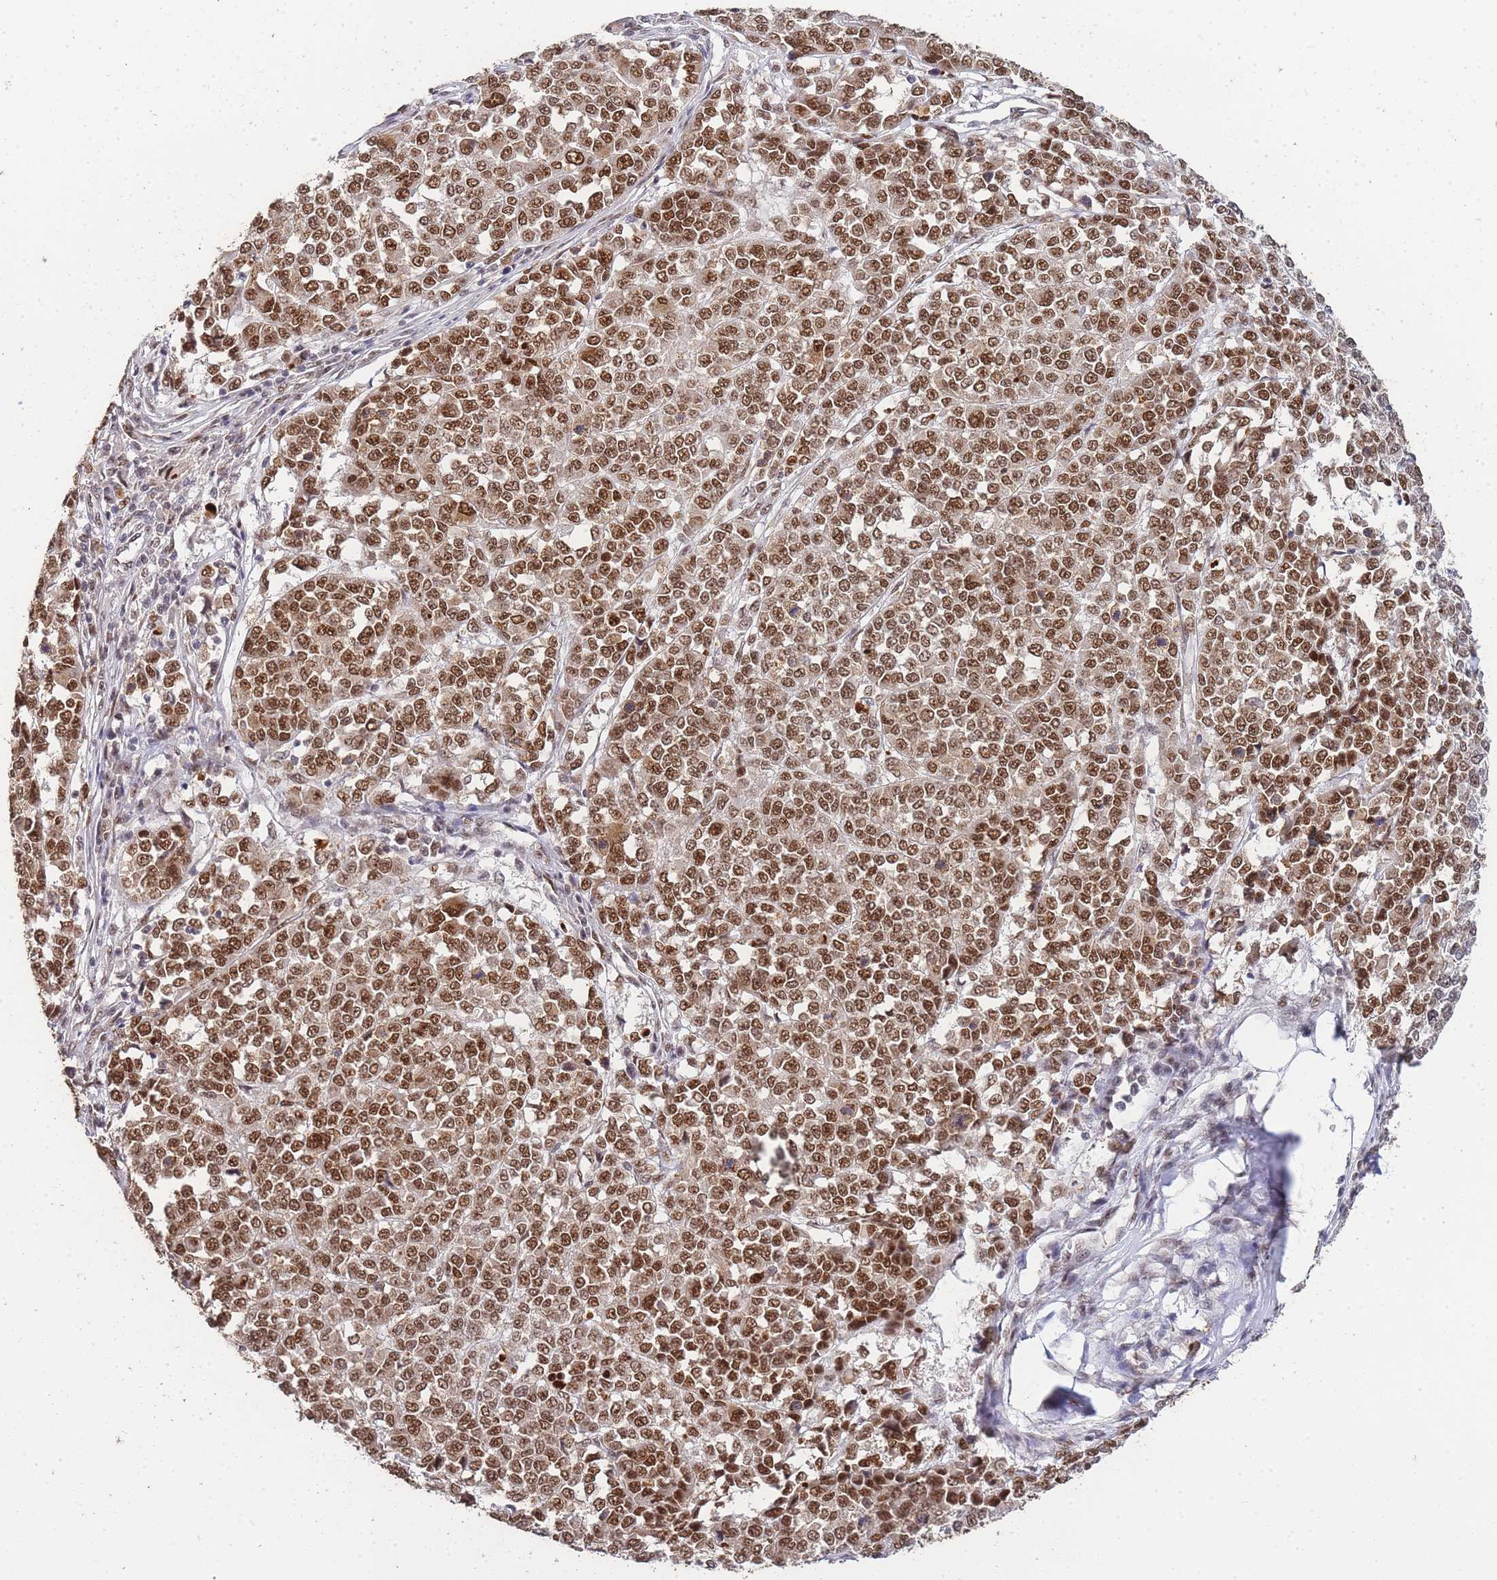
{"staining": {"intensity": "strong", "quantity": ">75%", "location": "nuclear"}, "tissue": "melanoma", "cell_type": "Tumor cells", "image_type": "cancer", "snomed": [{"axis": "morphology", "description": "Malignant melanoma, Metastatic site"}, {"axis": "topography", "description": "Lymph node"}], "caption": "A high amount of strong nuclear expression is seen in approximately >75% of tumor cells in melanoma tissue.", "gene": "PRKDC", "patient": {"sex": "male", "age": 44}}